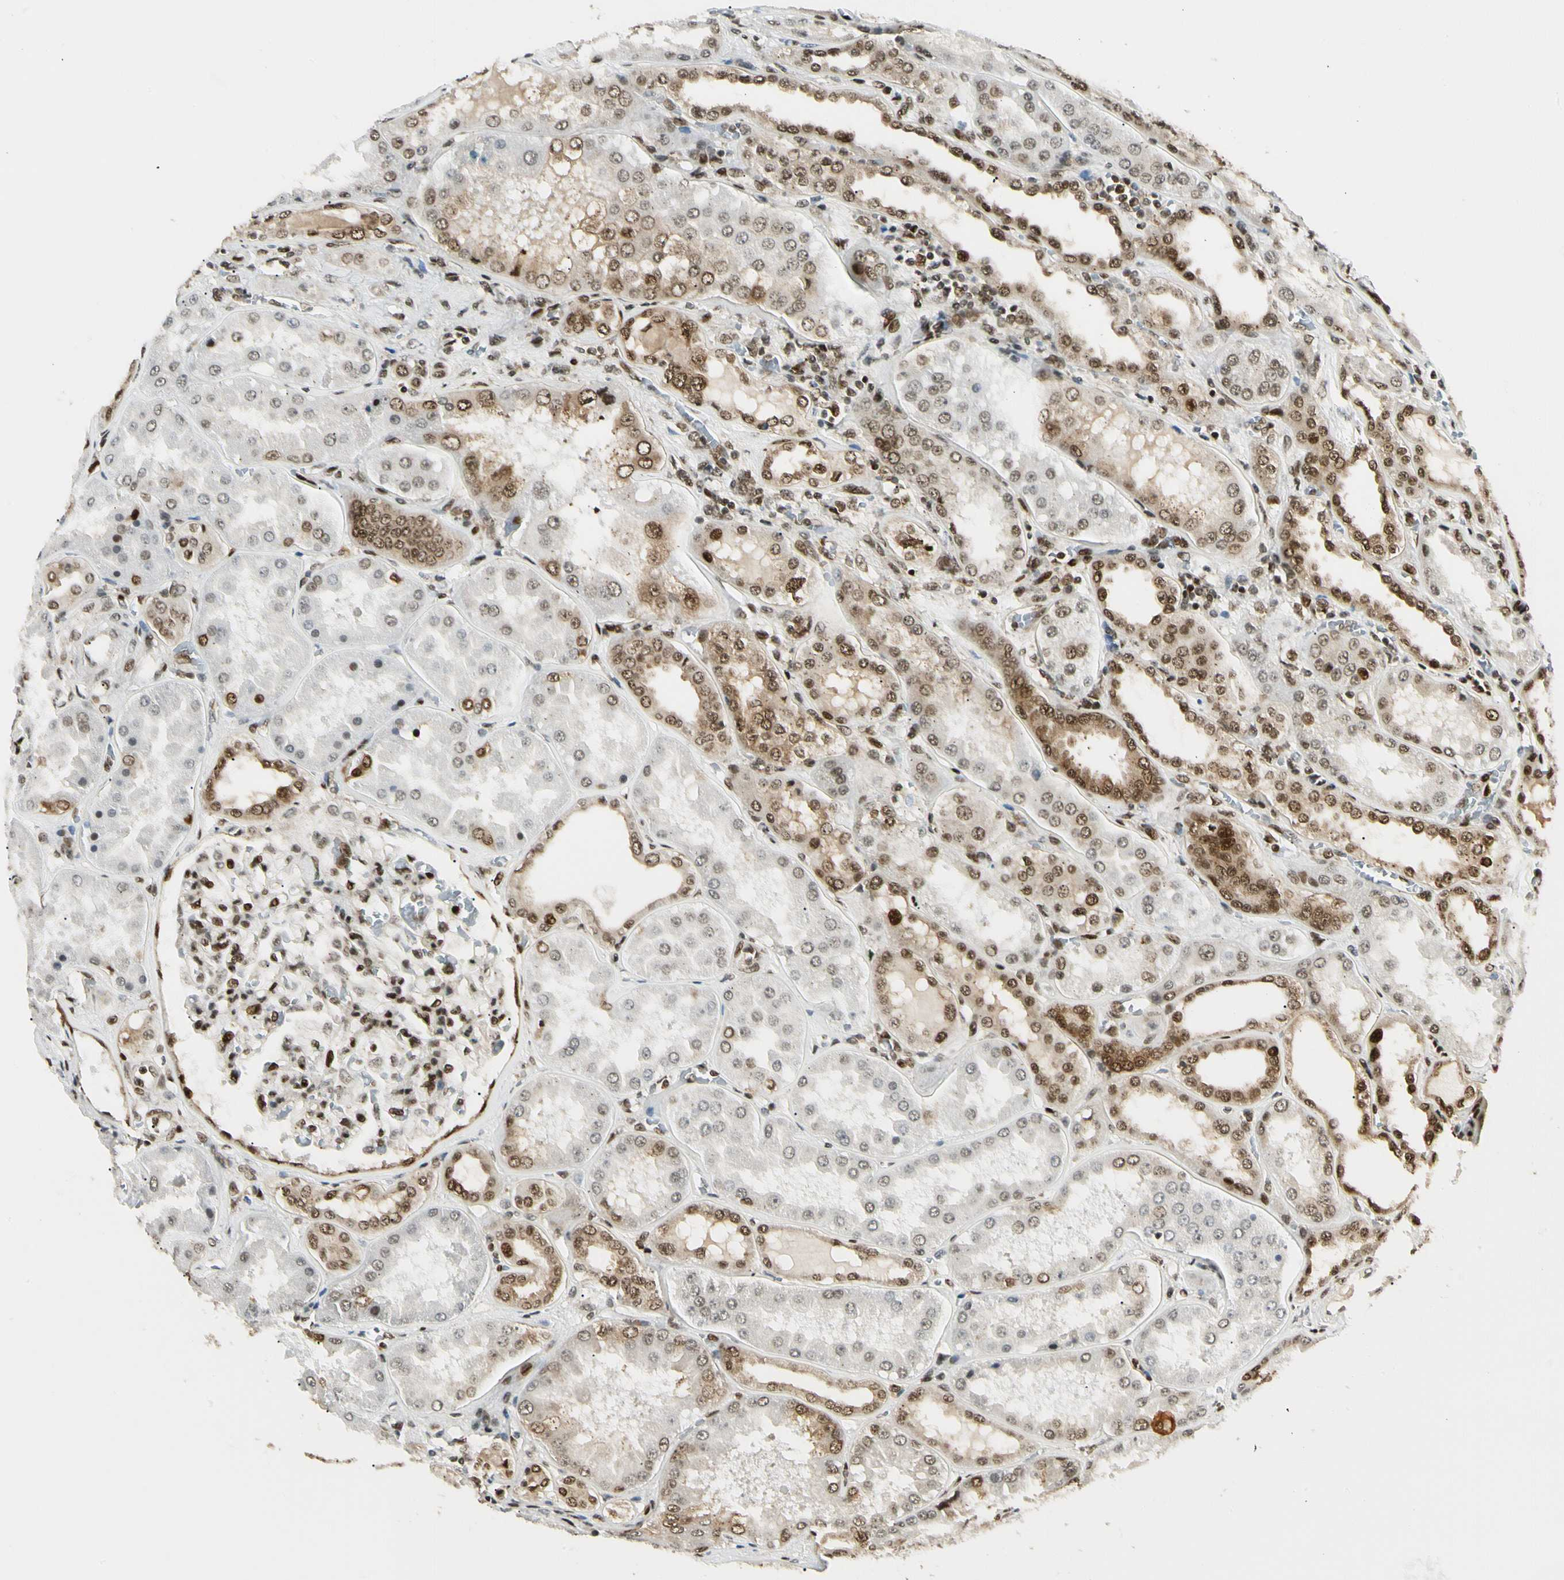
{"staining": {"intensity": "strong", "quantity": ">75%", "location": "nuclear"}, "tissue": "kidney", "cell_type": "Cells in glomeruli", "image_type": "normal", "snomed": [{"axis": "morphology", "description": "Normal tissue, NOS"}, {"axis": "topography", "description": "Kidney"}], "caption": "Cells in glomeruli reveal high levels of strong nuclear staining in approximately >75% of cells in unremarkable kidney.", "gene": "FUS", "patient": {"sex": "female", "age": 56}}